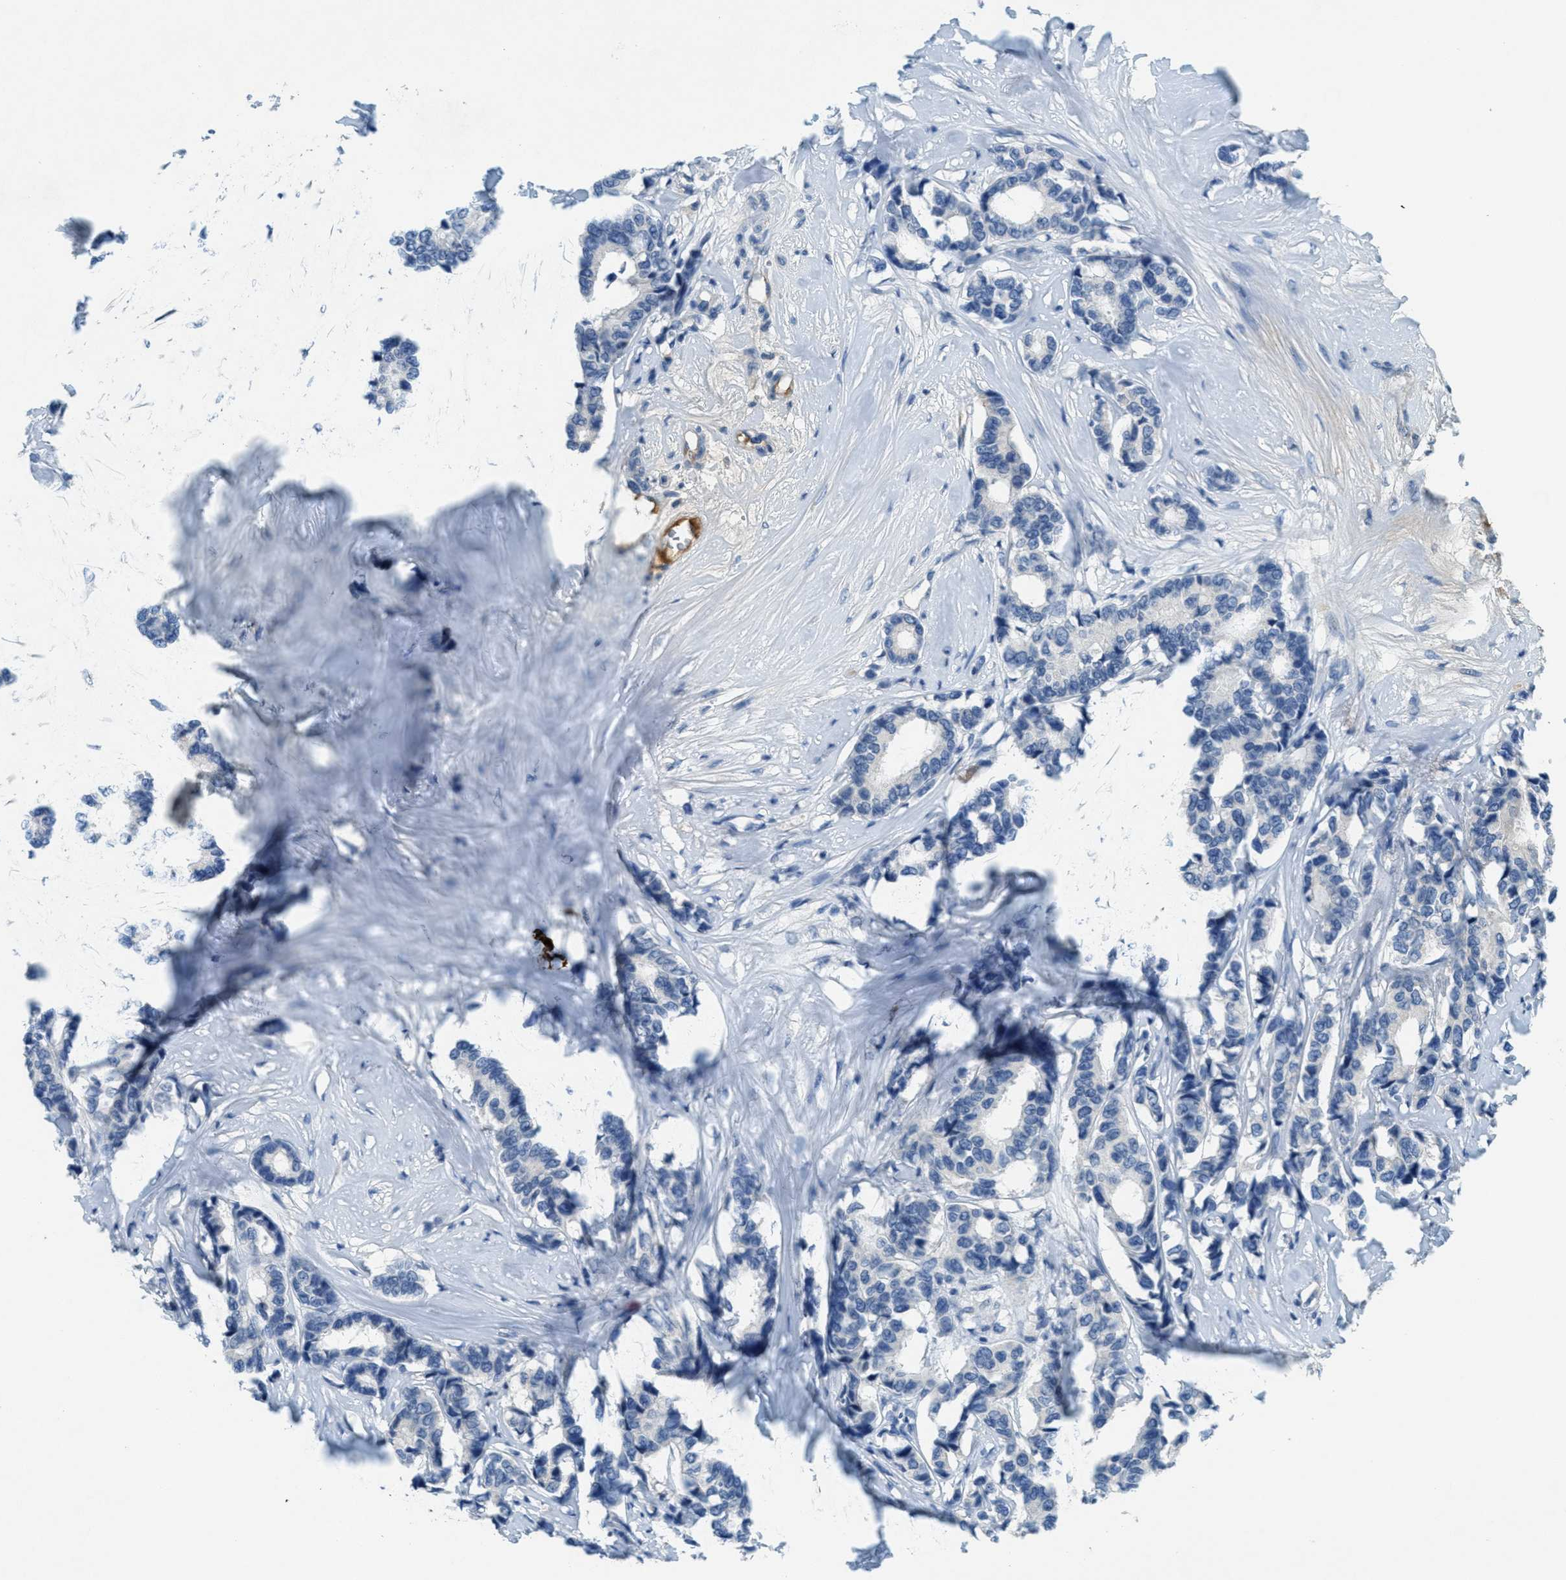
{"staining": {"intensity": "negative", "quantity": "none", "location": "none"}, "tissue": "breast cancer", "cell_type": "Tumor cells", "image_type": "cancer", "snomed": [{"axis": "morphology", "description": "Duct carcinoma"}, {"axis": "topography", "description": "Breast"}], "caption": "Tumor cells are negative for brown protein staining in invasive ductal carcinoma (breast). Brightfield microscopy of immunohistochemistry stained with DAB (3,3'-diaminobenzidine) (brown) and hematoxylin (blue), captured at high magnification.", "gene": "A2M", "patient": {"sex": "female", "age": 87}}